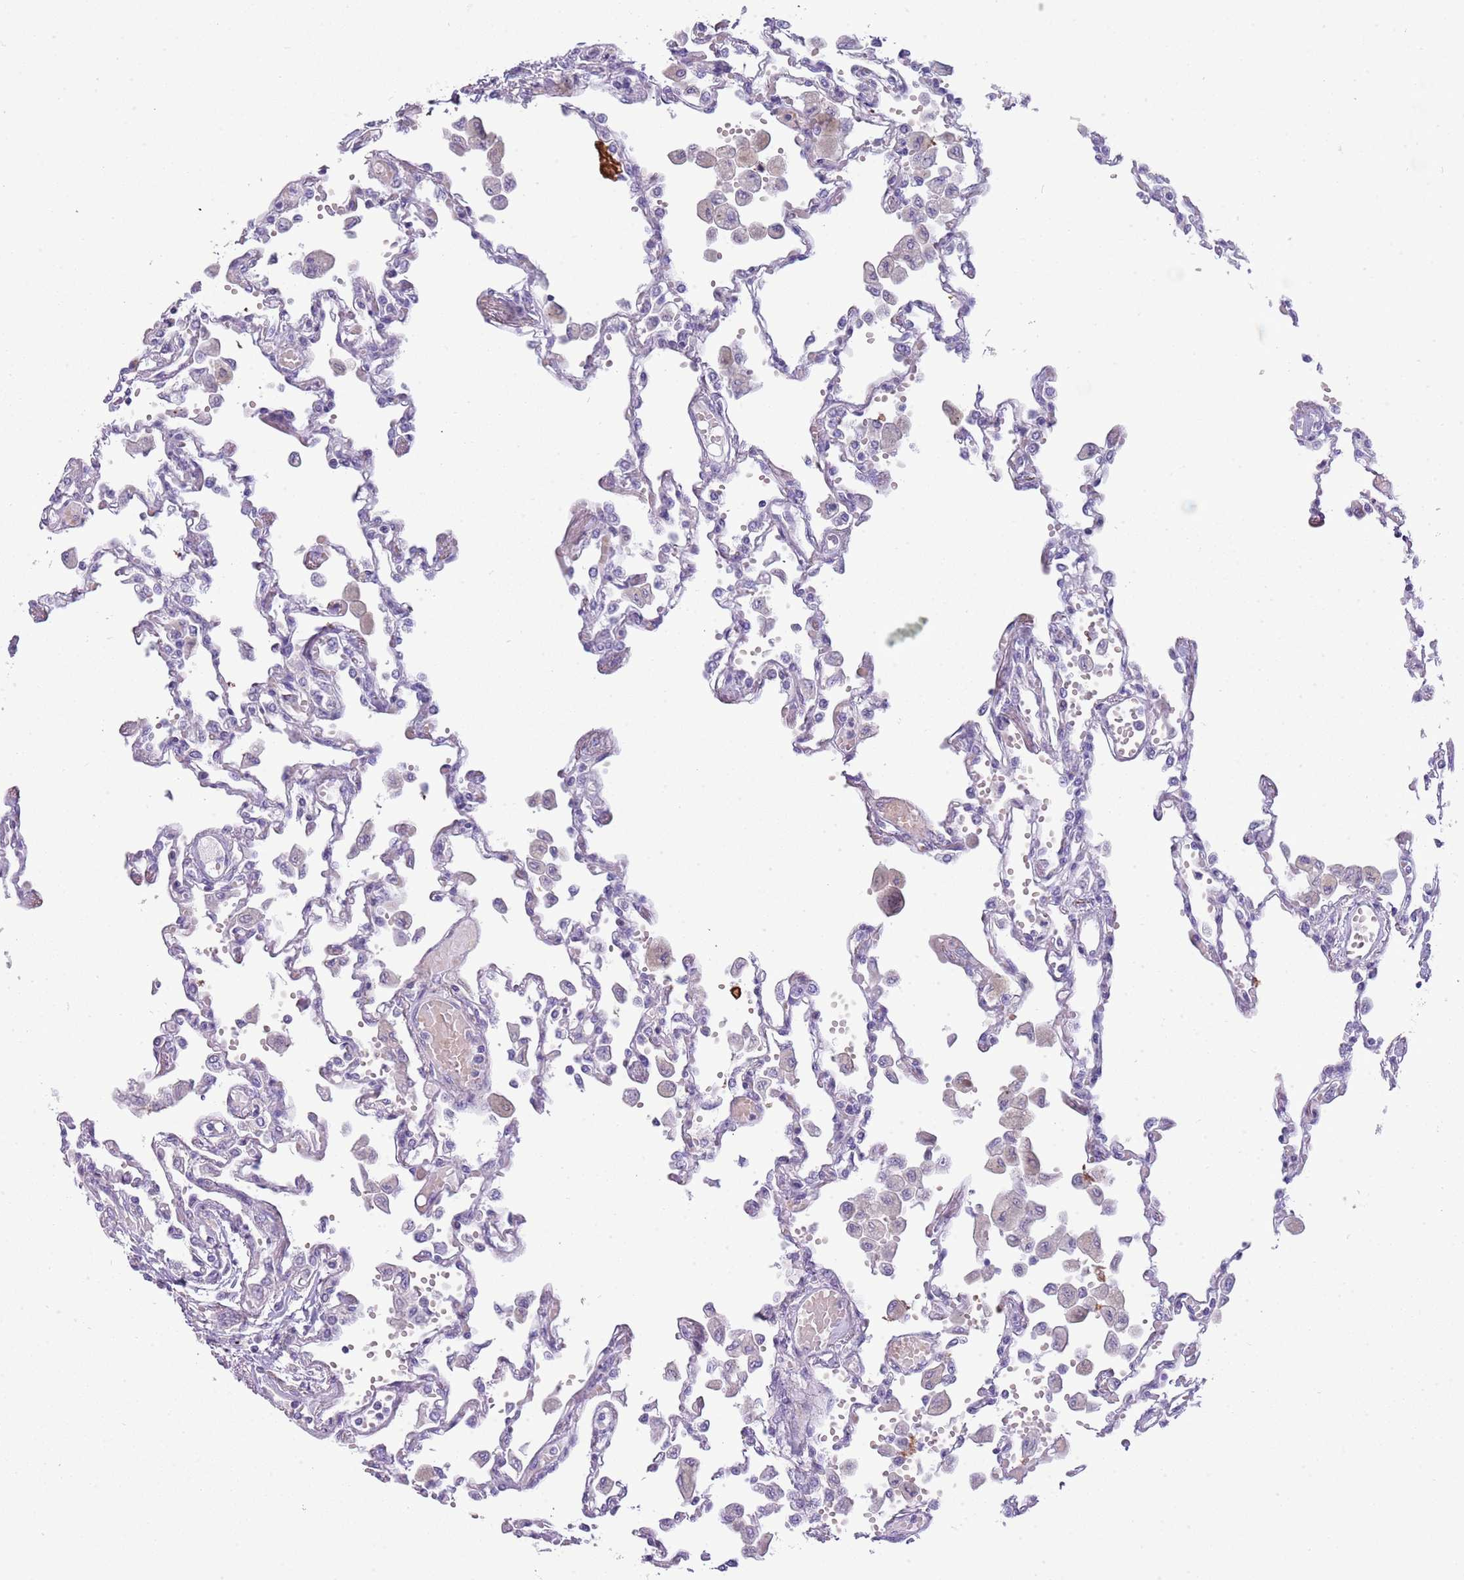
{"staining": {"intensity": "negative", "quantity": "none", "location": "none"}, "tissue": "lung", "cell_type": "Alveolar cells", "image_type": "normal", "snomed": [{"axis": "morphology", "description": "Normal tissue, NOS"}, {"axis": "topography", "description": "Bronchus"}, {"axis": "topography", "description": "Lung"}], "caption": "Alveolar cells show no significant protein staining in benign lung. (IHC, brightfield microscopy, high magnification).", "gene": "NBPF4", "patient": {"sex": "female", "age": 49}}